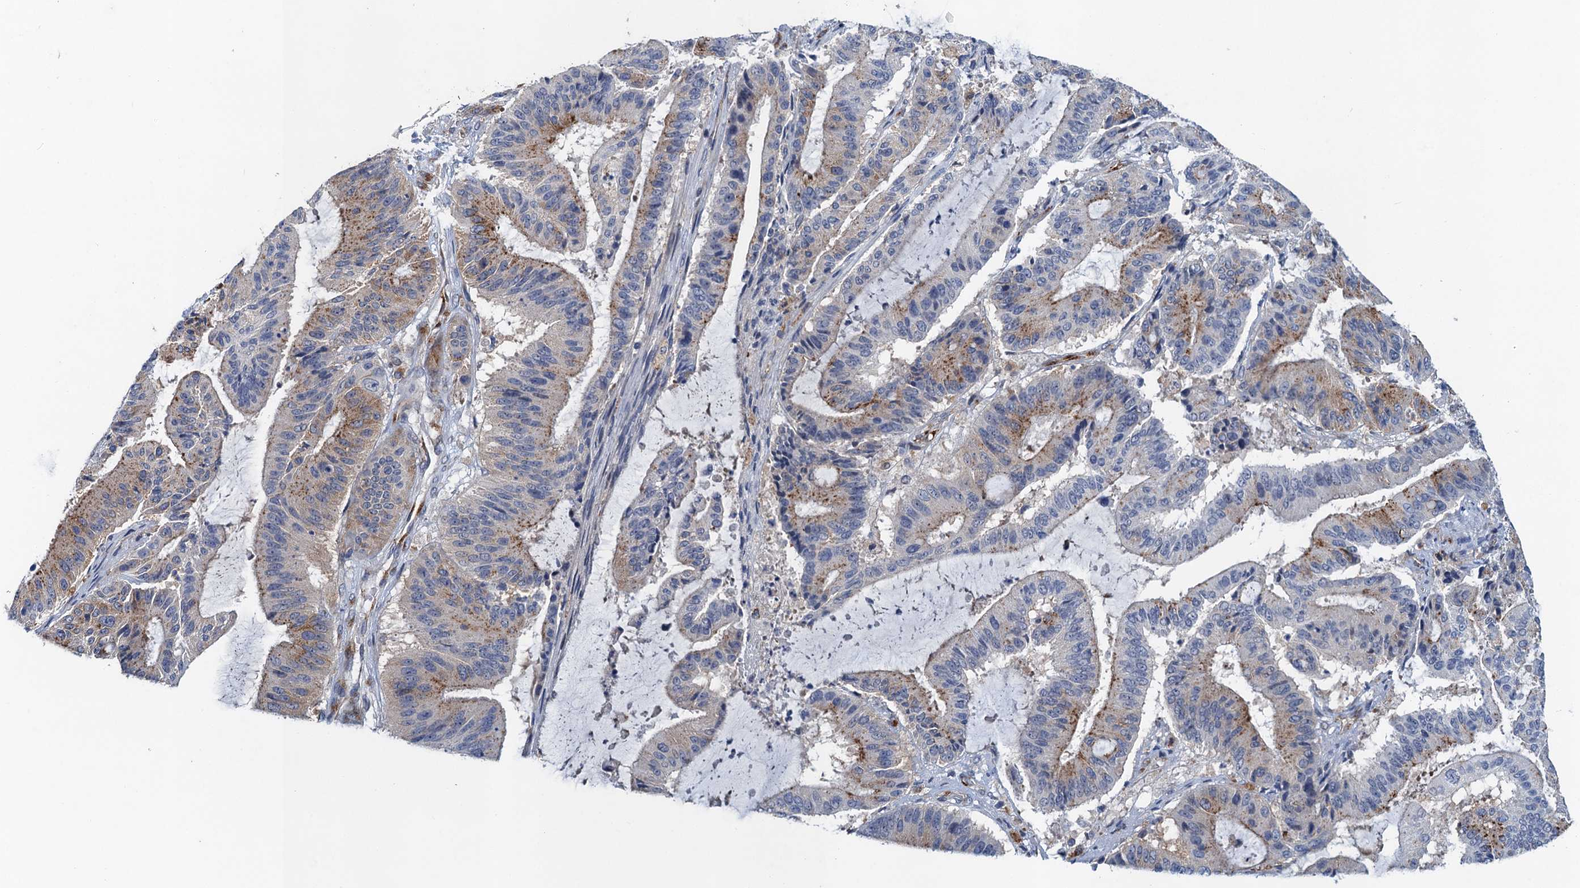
{"staining": {"intensity": "moderate", "quantity": "25%-75%", "location": "cytoplasmic/membranous"}, "tissue": "liver cancer", "cell_type": "Tumor cells", "image_type": "cancer", "snomed": [{"axis": "morphology", "description": "Normal tissue, NOS"}, {"axis": "morphology", "description": "Cholangiocarcinoma"}, {"axis": "topography", "description": "Liver"}, {"axis": "topography", "description": "Peripheral nerve tissue"}], "caption": "Tumor cells exhibit moderate cytoplasmic/membranous staining in approximately 25%-75% of cells in liver cancer.", "gene": "NBEA", "patient": {"sex": "female", "age": 73}}